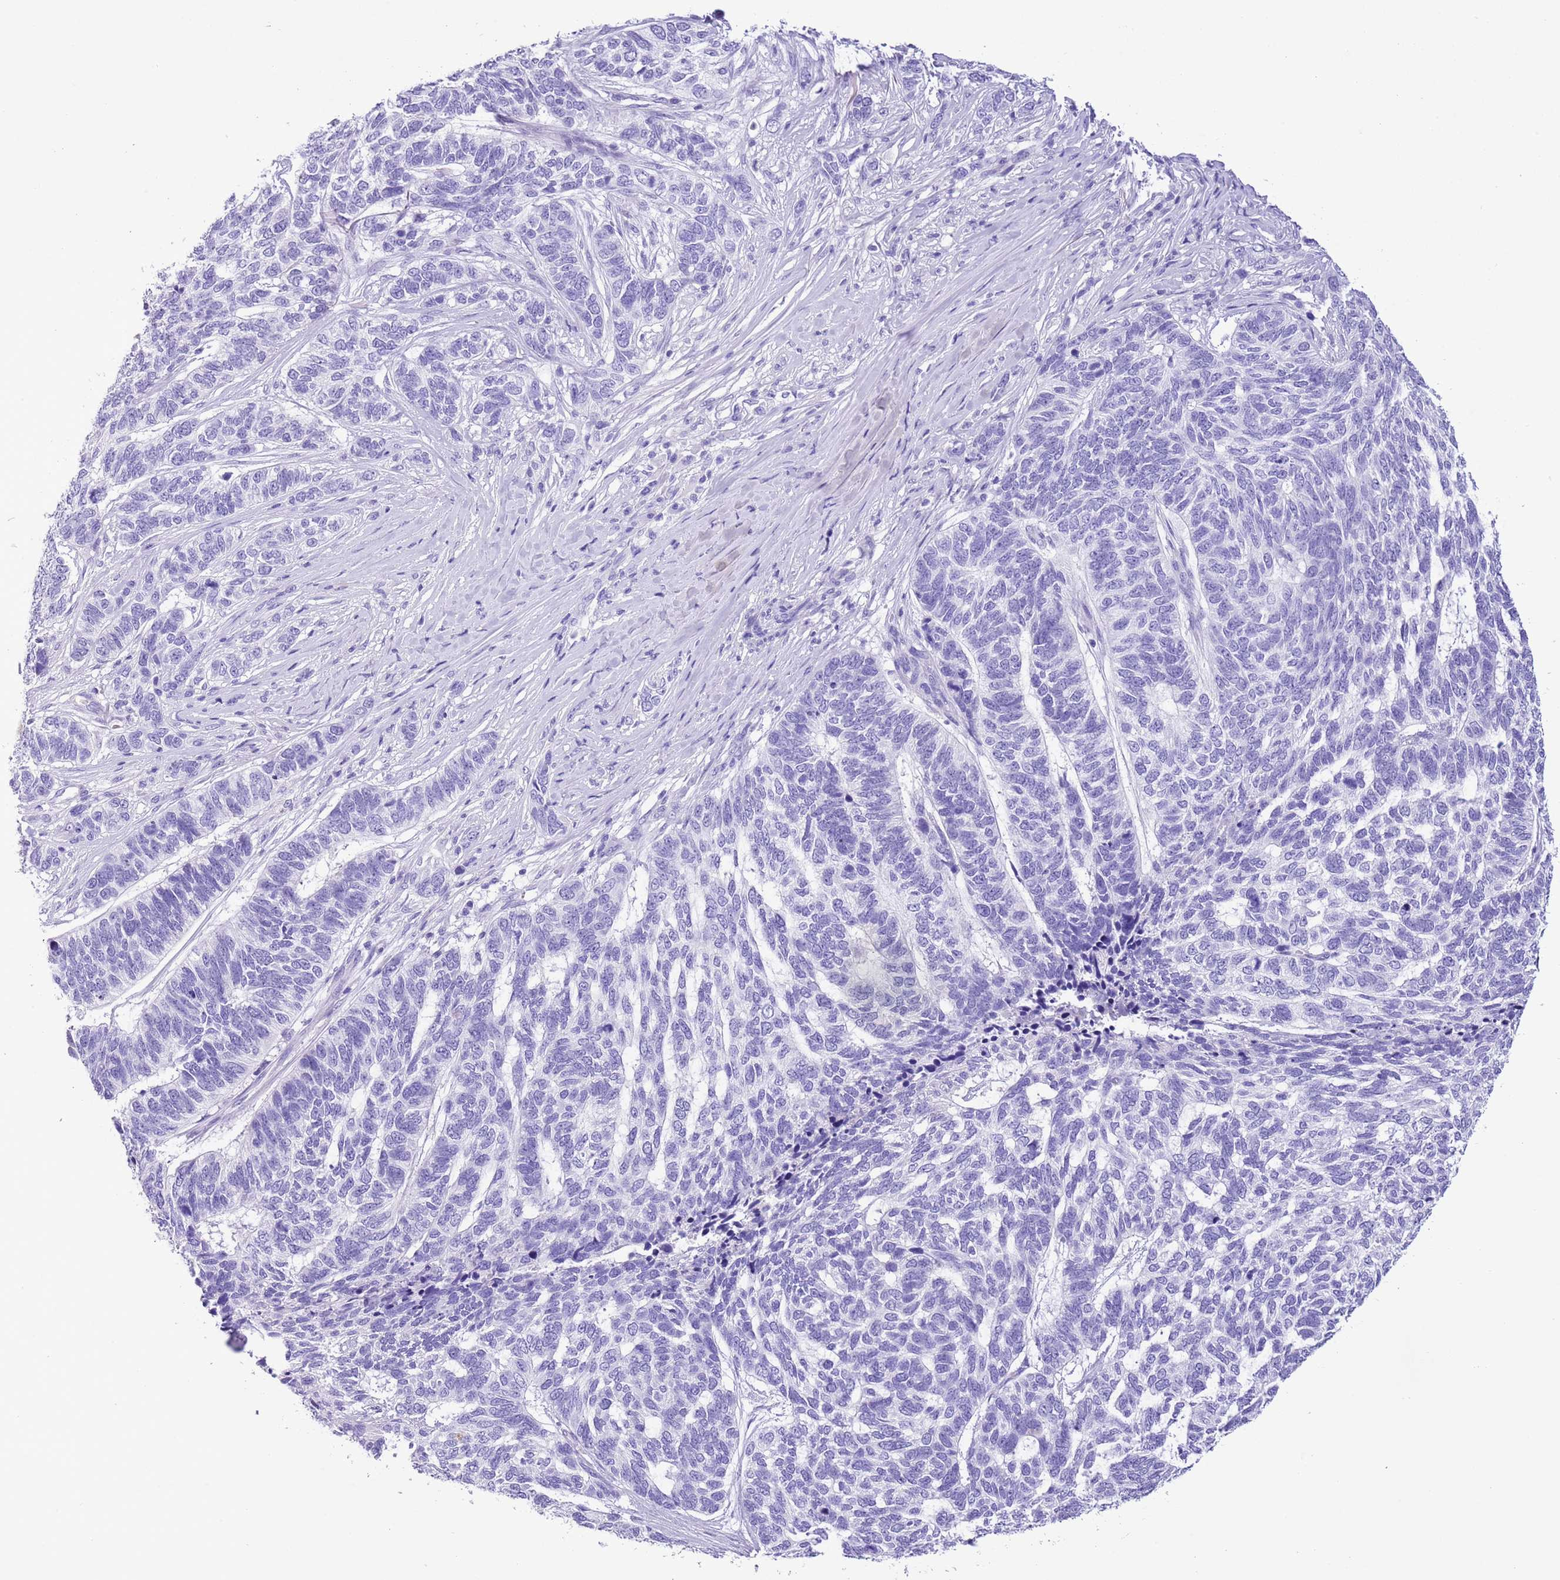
{"staining": {"intensity": "negative", "quantity": "none", "location": "none"}, "tissue": "skin cancer", "cell_type": "Tumor cells", "image_type": "cancer", "snomed": [{"axis": "morphology", "description": "Basal cell carcinoma"}, {"axis": "topography", "description": "Skin"}], "caption": "IHC histopathology image of neoplastic tissue: human skin cancer stained with DAB (3,3'-diaminobenzidine) reveals no significant protein positivity in tumor cells. The staining was performed using DAB to visualize the protein expression in brown, while the nuclei were stained in blue with hematoxylin (Magnification: 20x).", "gene": "TBC1D10B", "patient": {"sex": "female", "age": 65}}